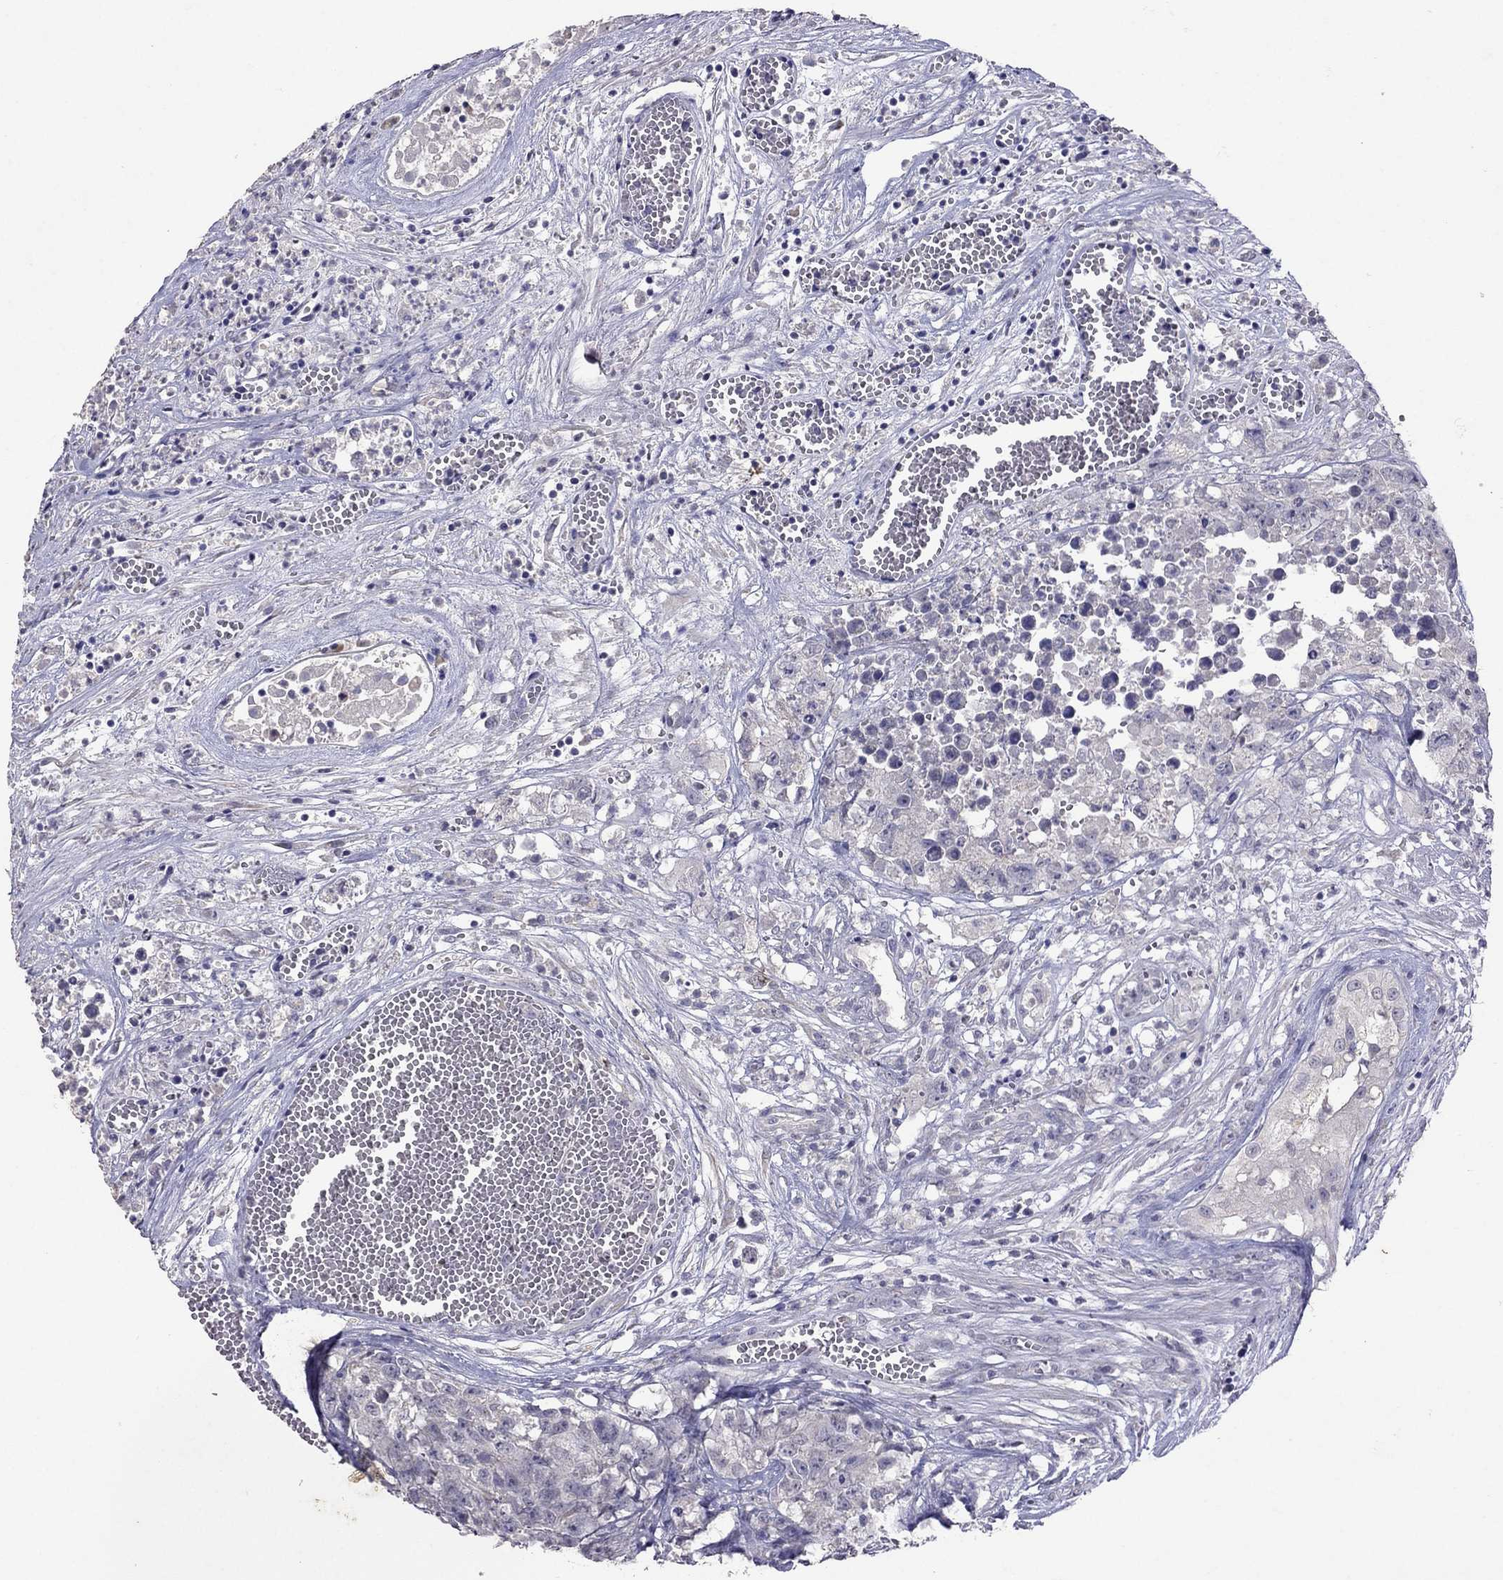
{"staining": {"intensity": "negative", "quantity": "none", "location": "none"}, "tissue": "testis cancer", "cell_type": "Tumor cells", "image_type": "cancer", "snomed": [{"axis": "morphology", "description": "Seminoma, NOS"}, {"axis": "morphology", "description": "Carcinoma, Embryonal, NOS"}, {"axis": "topography", "description": "Testis"}], "caption": "The image exhibits no significant staining in tumor cells of testis cancer.", "gene": "FST", "patient": {"sex": "male", "age": 22}}